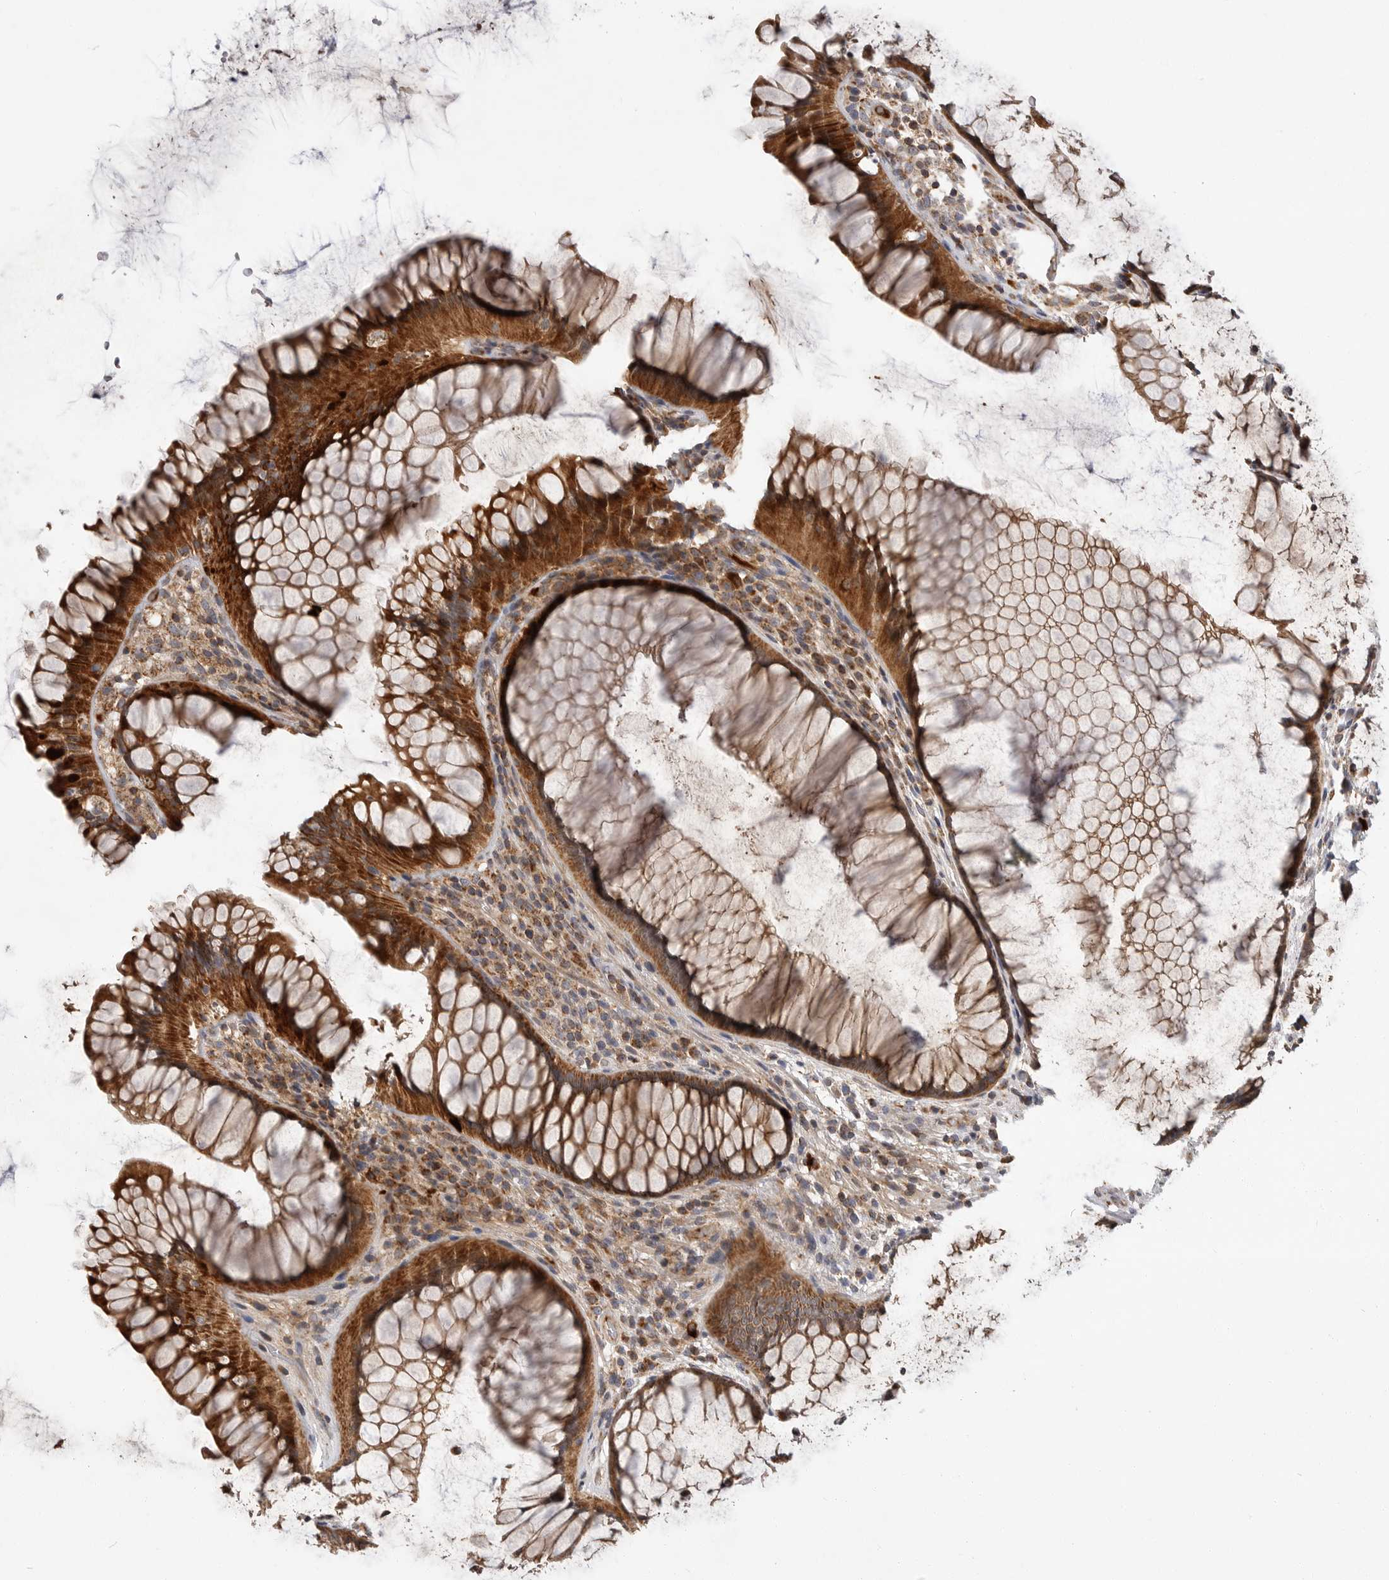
{"staining": {"intensity": "strong", "quantity": ">75%", "location": "cytoplasmic/membranous"}, "tissue": "rectum", "cell_type": "Glandular cells", "image_type": "normal", "snomed": [{"axis": "morphology", "description": "Normal tissue, NOS"}, {"axis": "topography", "description": "Rectum"}], "caption": "A high-resolution image shows IHC staining of benign rectum, which reveals strong cytoplasmic/membranous expression in about >75% of glandular cells.", "gene": "KYAT3", "patient": {"sex": "male", "age": 51}}